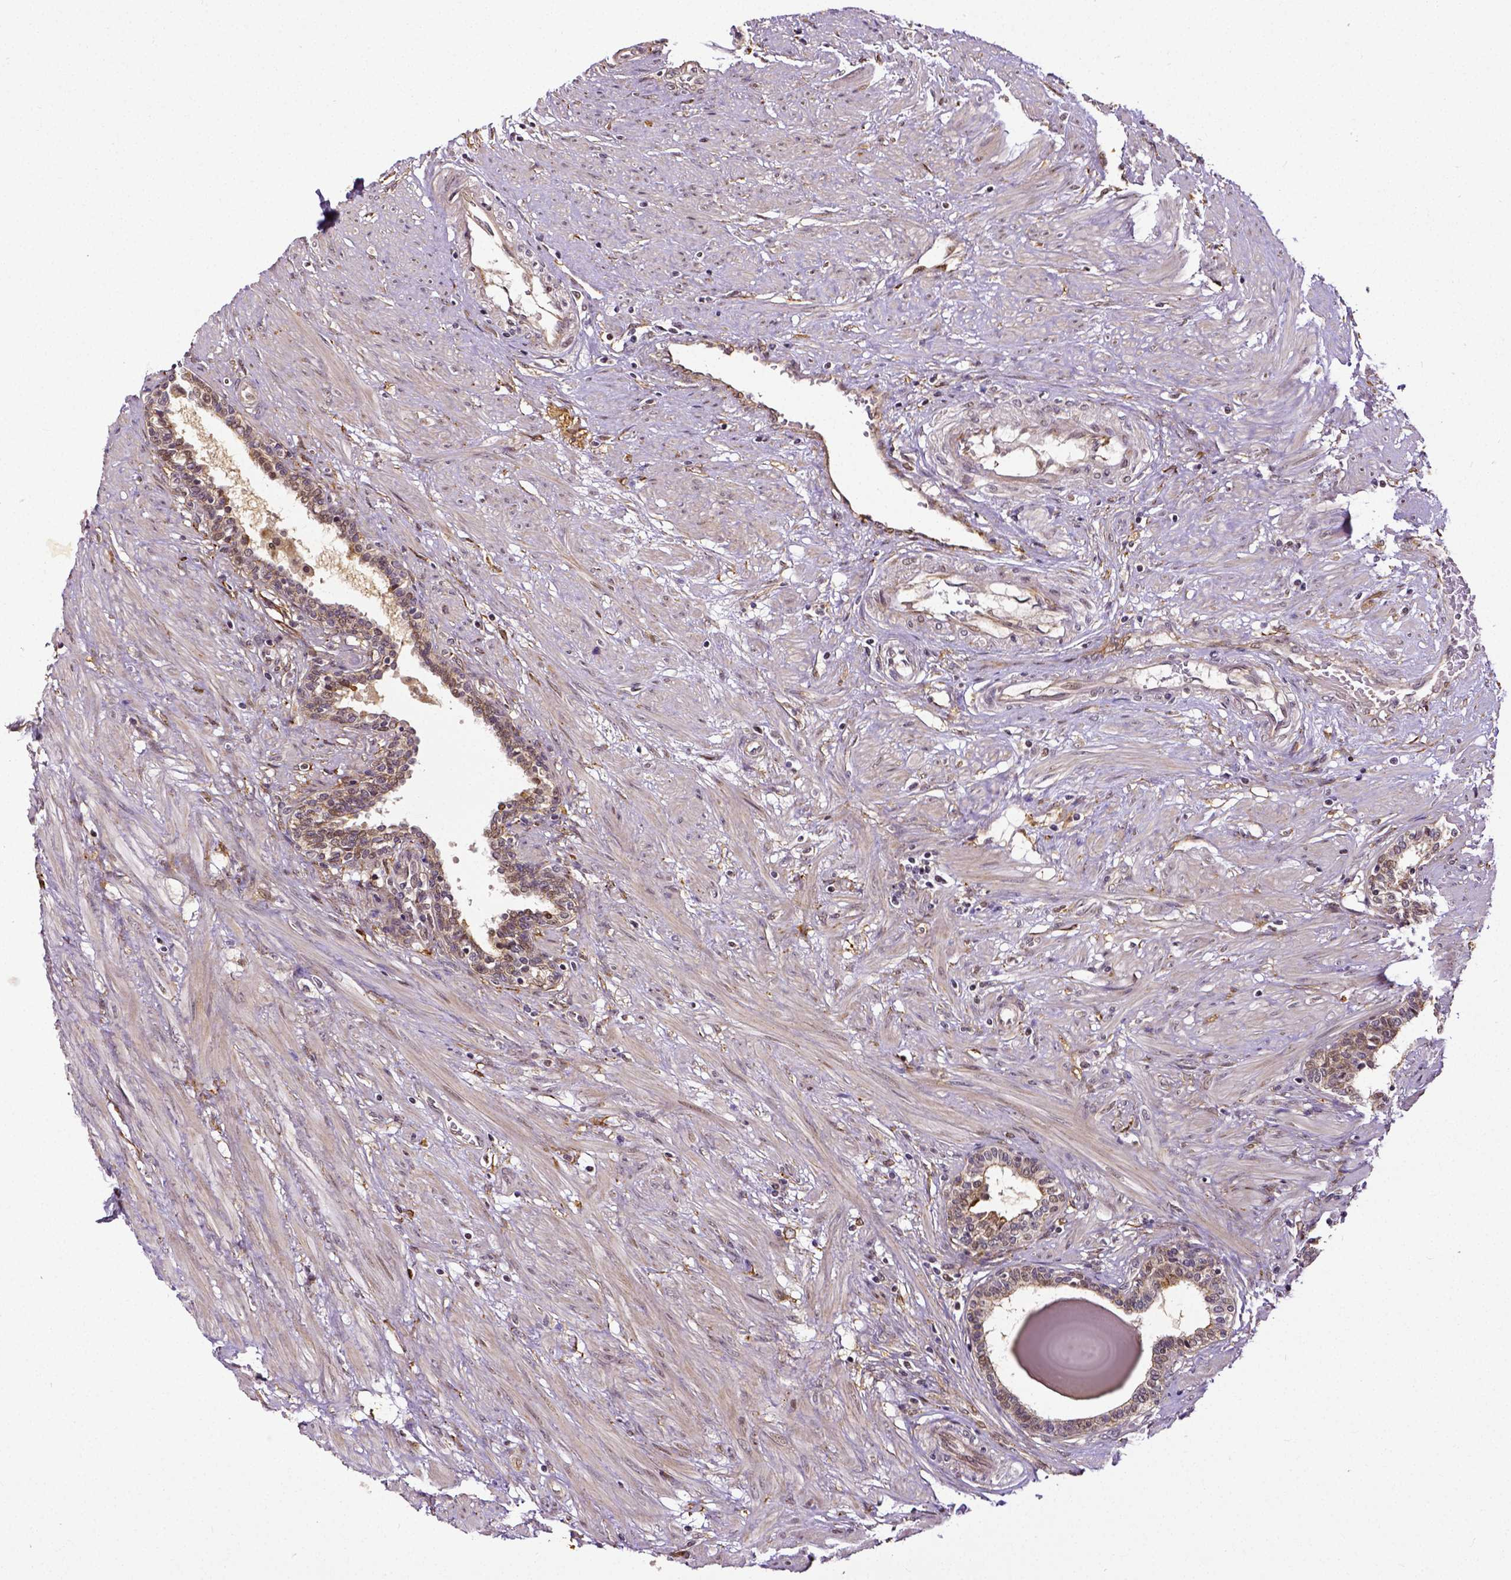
{"staining": {"intensity": "moderate", "quantity": ">75%", "location": "cytoplasmic/membranous"}, "tissue": "prostate", "cell_type": "Glandular cells", "image_type": "normal", "snomed": [{"axis": "morphology", "description": "Normal tissue, NOS"}, {"axis": "topography", "description": "Prostate"}], "caption": "This is an image of immunohistochemistry (IHC) staining of unremarkable prostate, which shows moderate staining in the cytoplasmic/membranous of glandular cells.", "gene": "DICER1", "patient": {"sex": "male", "age": 55}}